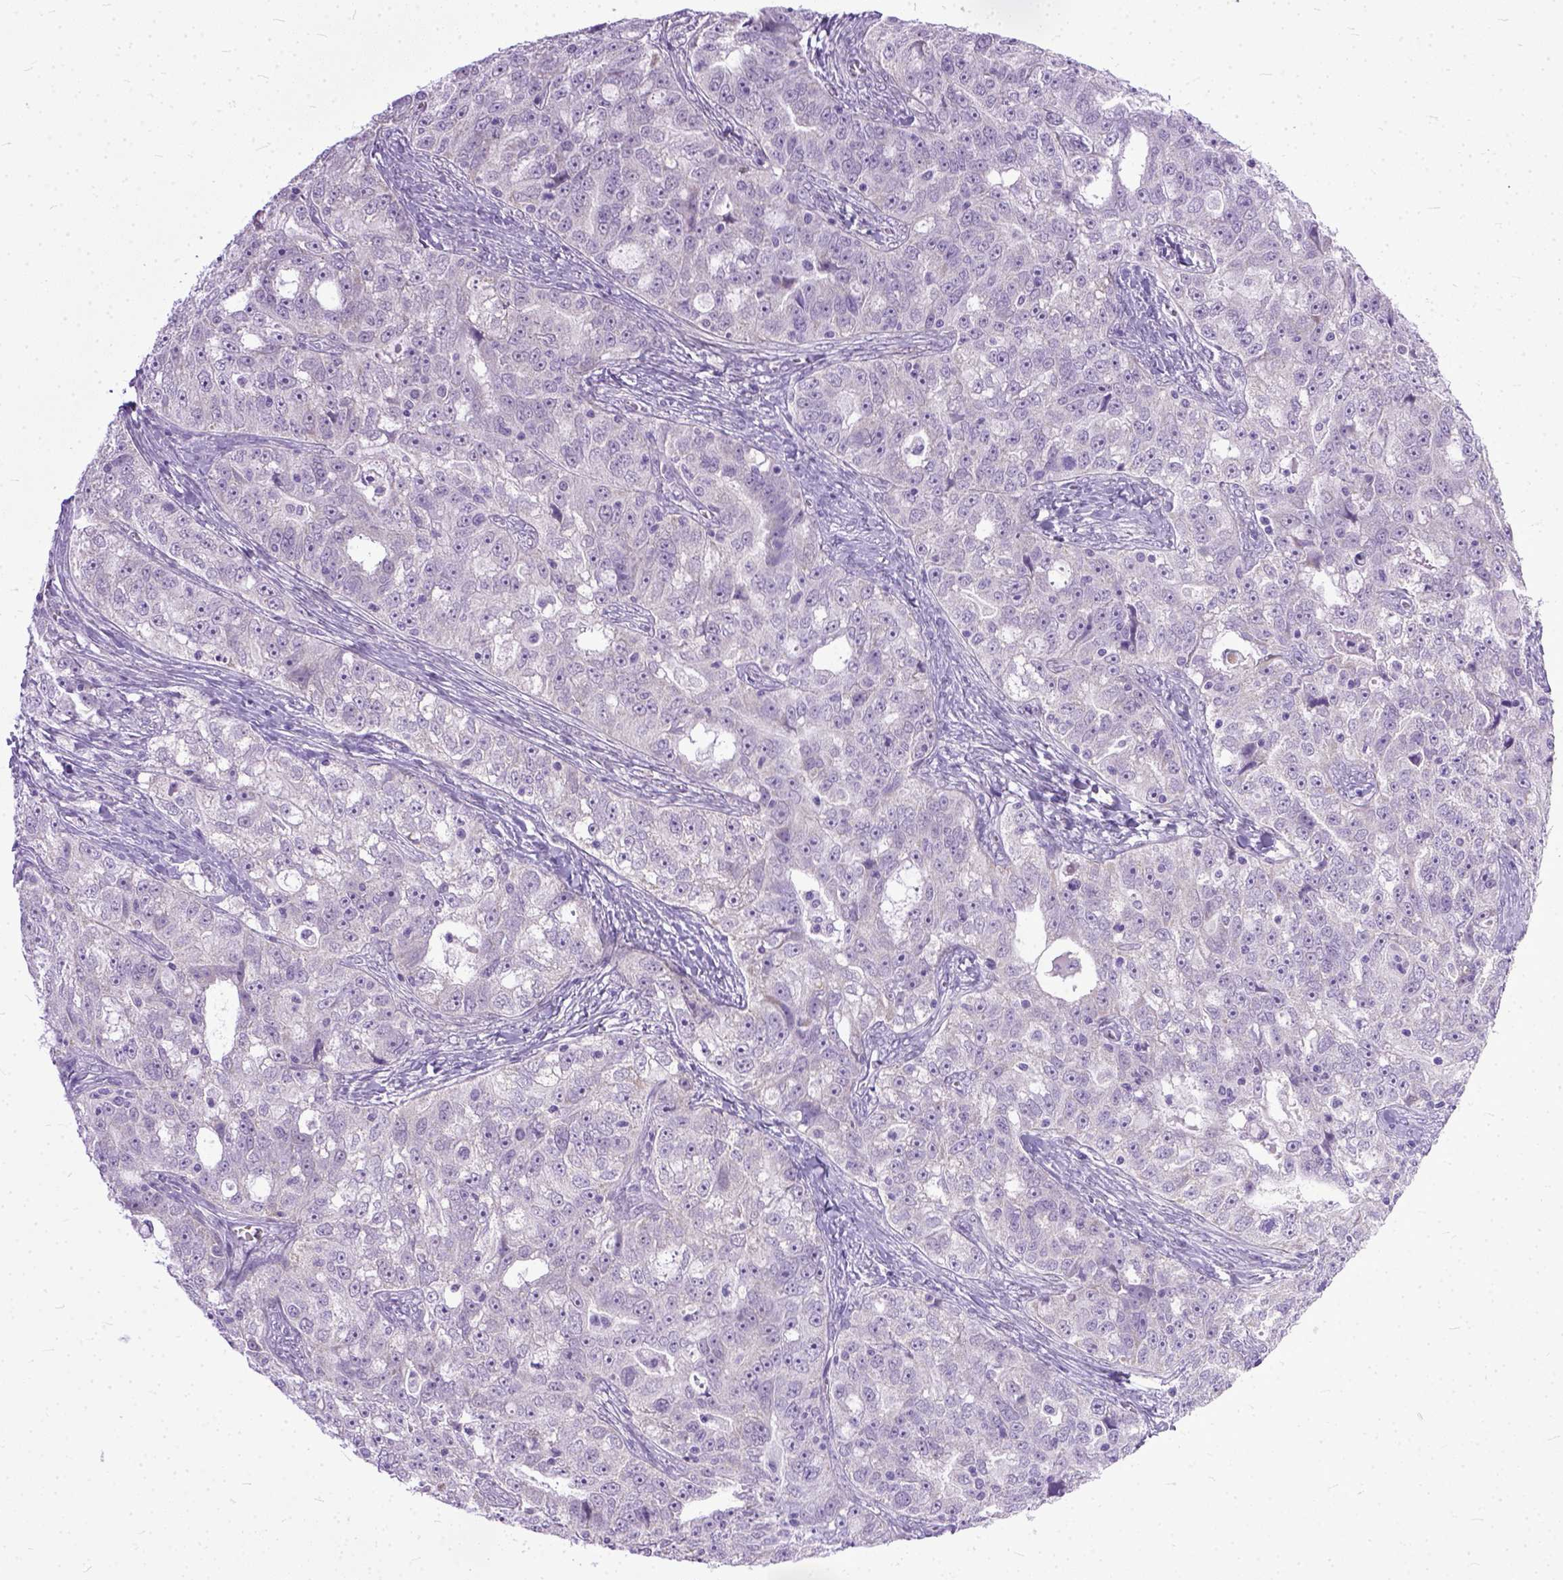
{"staining": {"intensity": "negative", "quantity": "none", "location": "none"}, "tissue": "ovarian cancer", "cell_type": "Tumor cells", "image_type": "cancer", "snomed": [{"axis": "morphology", "description": "Cystadenocarcinoma, serous, NOS"}, {"axis": "topography", "description": "Ovary"}], "caption": "Immunohistochemistry of serous cystadenocarcinoma (ovarian) shows no positivity in tumor cells. (DAB (3,3'-diaminobenzidine) immunohistochemistry (IHC) visualized using brightfield microscopy, high magnification).", "gene": "TCEAL7", "patient": {"sex": "female", "age": 51}}